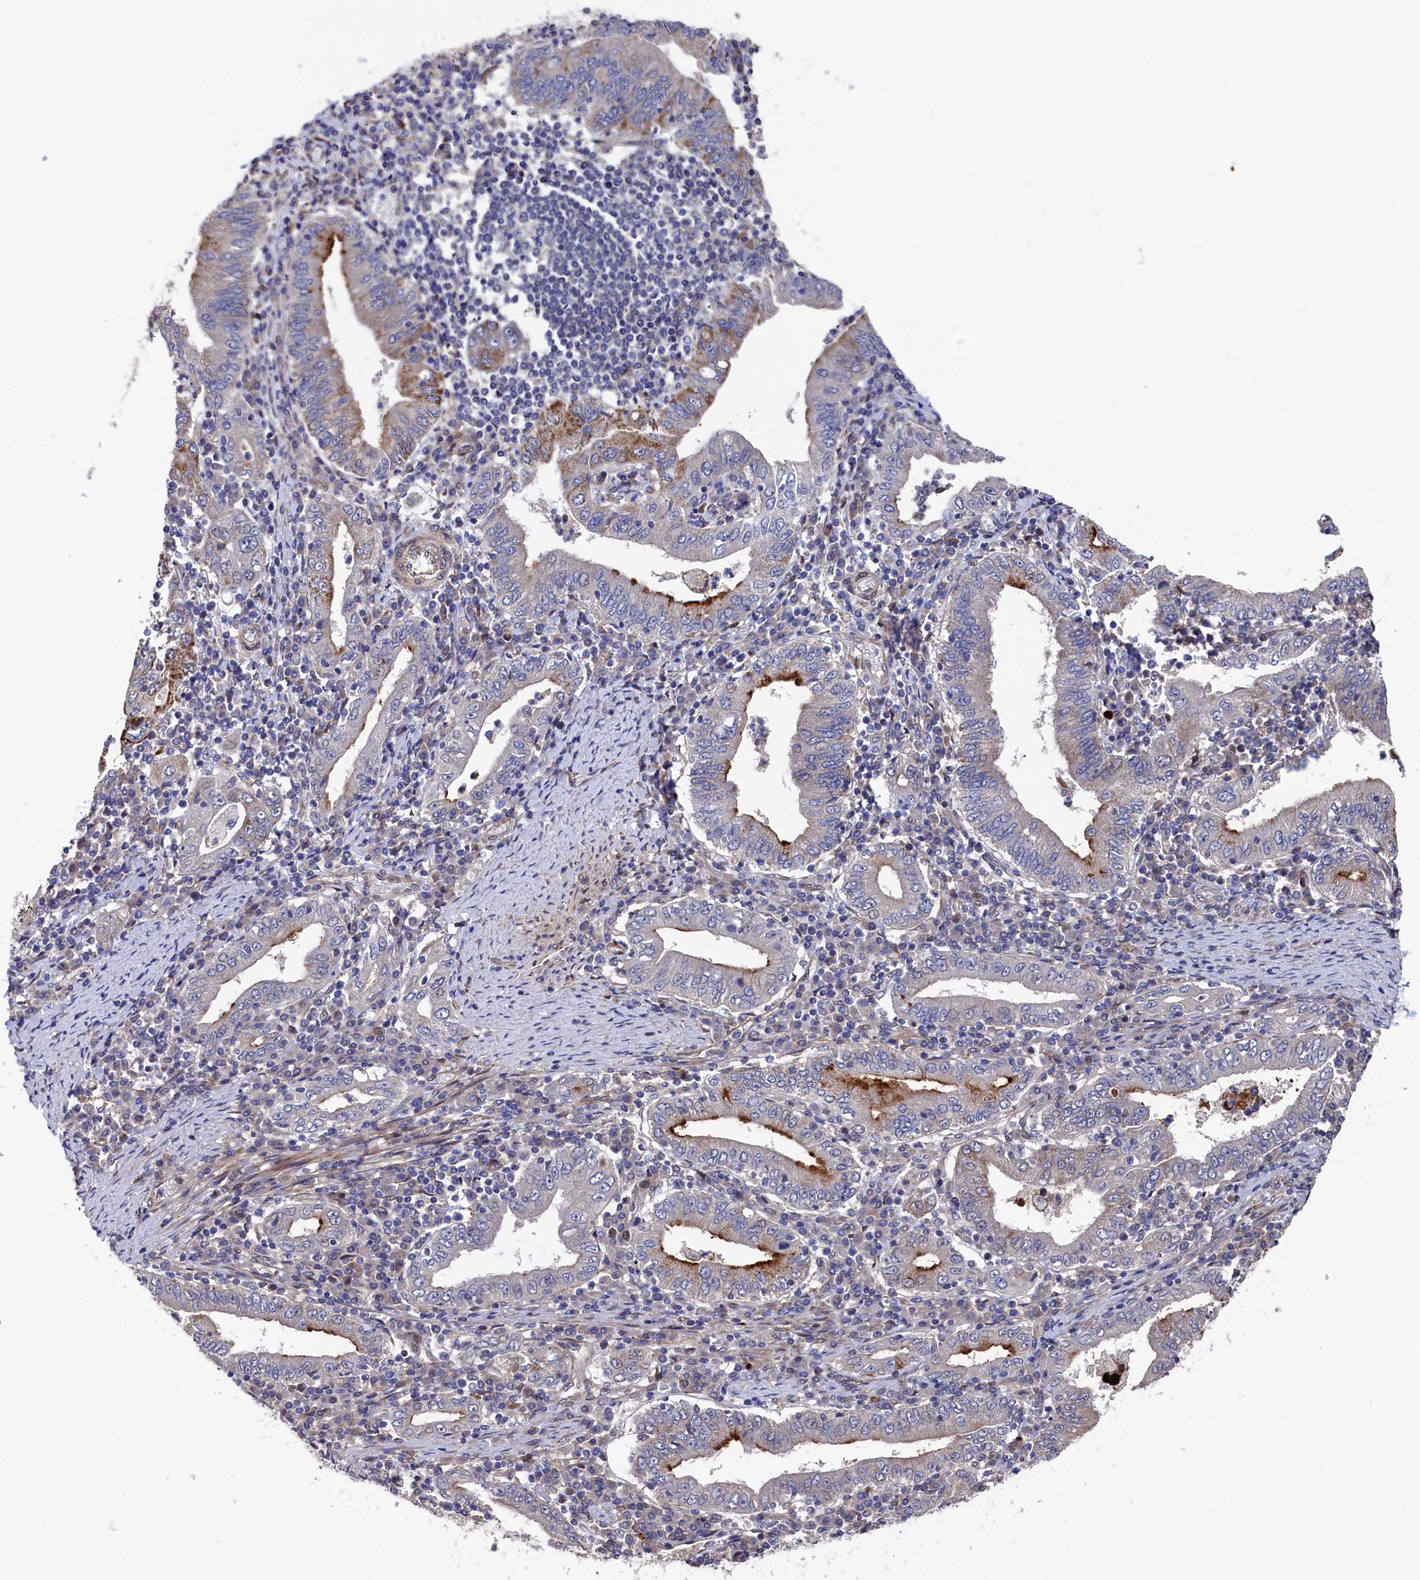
{"staining": {"intensity": "strong", "quantity": "<25%", "location": "cytoplasmic/membranous"}, "tissue": "stomach cancer", "cell_type": "Tumor cells", "image_type": "cancer", "snomed": [{"axis": "morphology", "description": "Normal tissue, NOS"}, {"axis": "morphology", "description": "Adenocarcinoma, NOS"}, {"axis": "topography", "description": "Esophagus"}, {"axis": "topography", "description": "Stomach, upper"}, {"axis": "topography", "description": "Peripheral nerve tissue"}], "caption": "Immunohistochemical staining of stomach cancer shows medium levels of strong cytoplasmic/membranous protein positivity in about <25% of tumor cells.", "gene": "ZNF891", "patient": {"sex": "male", "age": 62}}